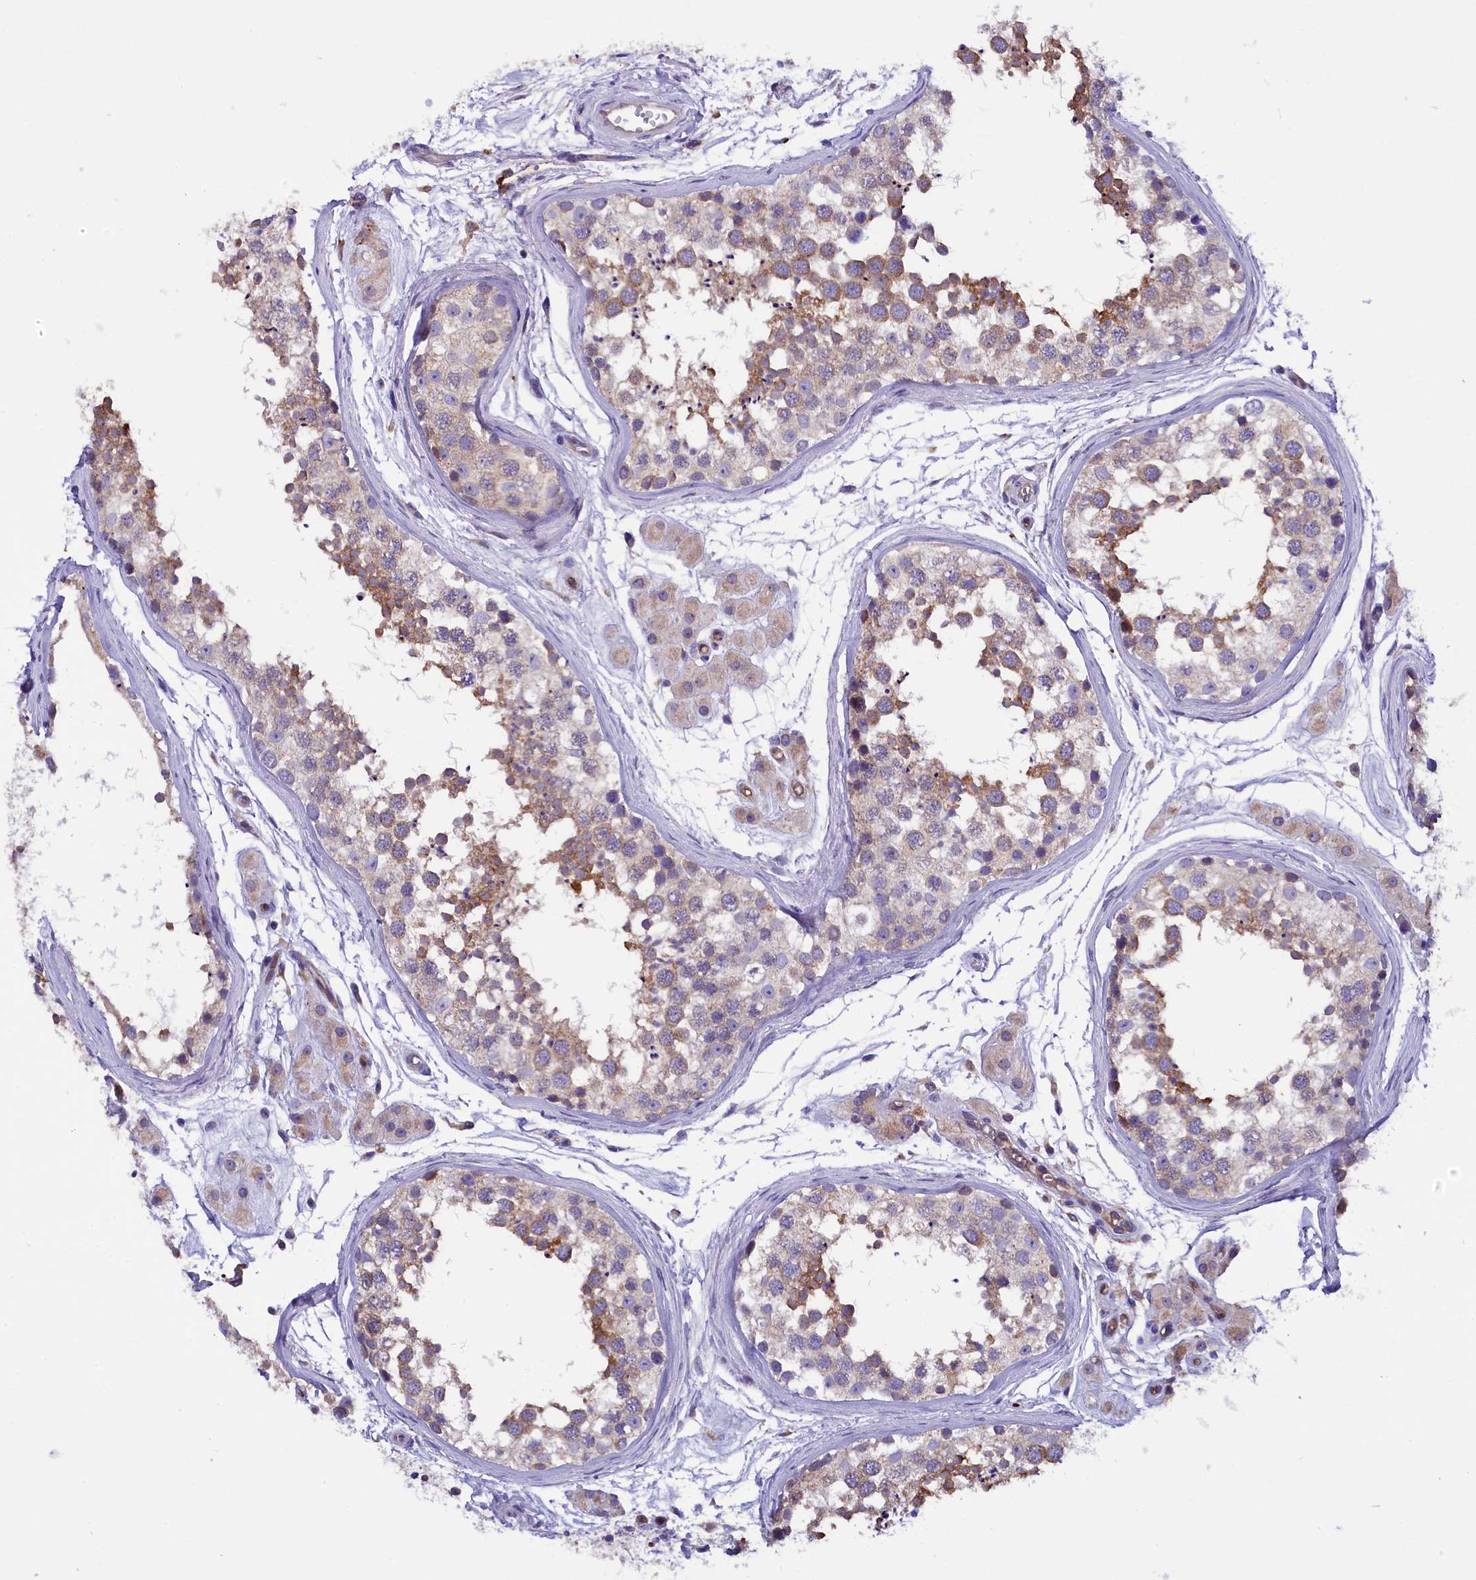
{"staining": {"intensity": "moderate", "quantity": "25%-75%", "location": "cytoplasmic/membranous"}, "tissue": "testis", "cell_type": "Cells in seminiferous ducts", "image_type": "normal", "snomed": [{"axis": "morphology", "description": "Normal tissue, NOS"}, {"axis": "topography", "description": "Testis"}], "caption": "Approximately 25%-75% of cells in seminiferous ducts in normal testis exhibit moderate cytoplasmic/membranous protein staining as visualized by brown immunohistochemical staining.", "gene": "DNAJB9", "patient": {"sex": "male", "age": 56}}